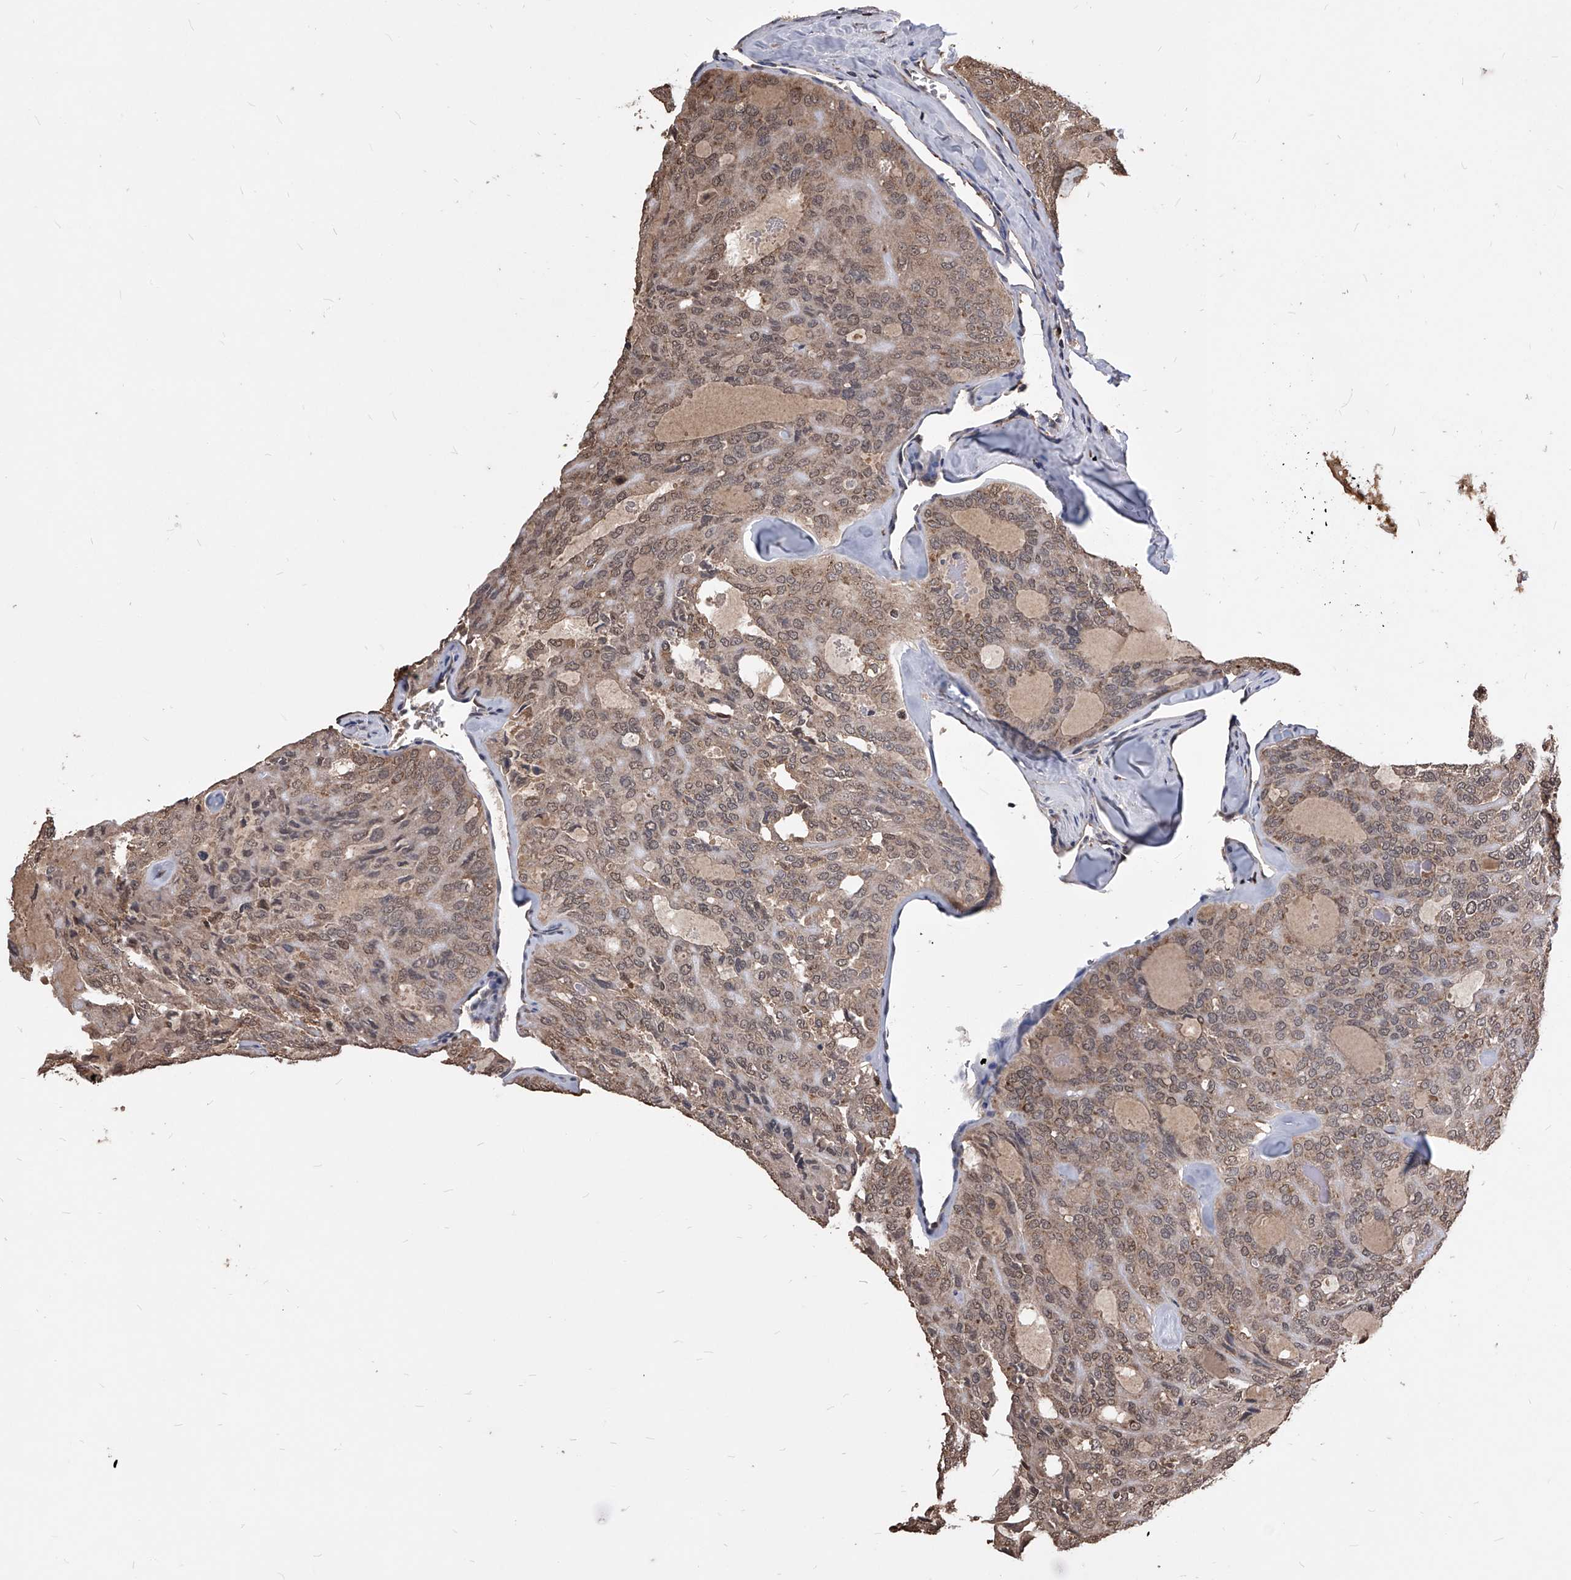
{"staining": {"intensity": "weak", "quantity": ">75%", "location": "cytoplasmic/membranous,nuclear"}, "tissue": "thyroid cancer", "cell_type": "Tumor cells", "image_type": "cancer", "snomed": [{"axis": "morphology", "description": "Follicular adenoma carcinoma, NOS"}, {"axis": "topography", "description": "Thyroid gland"}], "caption": "Protein expression analysis of follicular adenoma carcinoma (thyroid) demonstrates weak cytoplasmic/membranous and nuclear positivity in about >75% of tumor cells. (DAB IHC, brown staining for protein, blue staining for nuclei).", "gene": "ID1", "patient": {"sex": "male", "age": 75}}